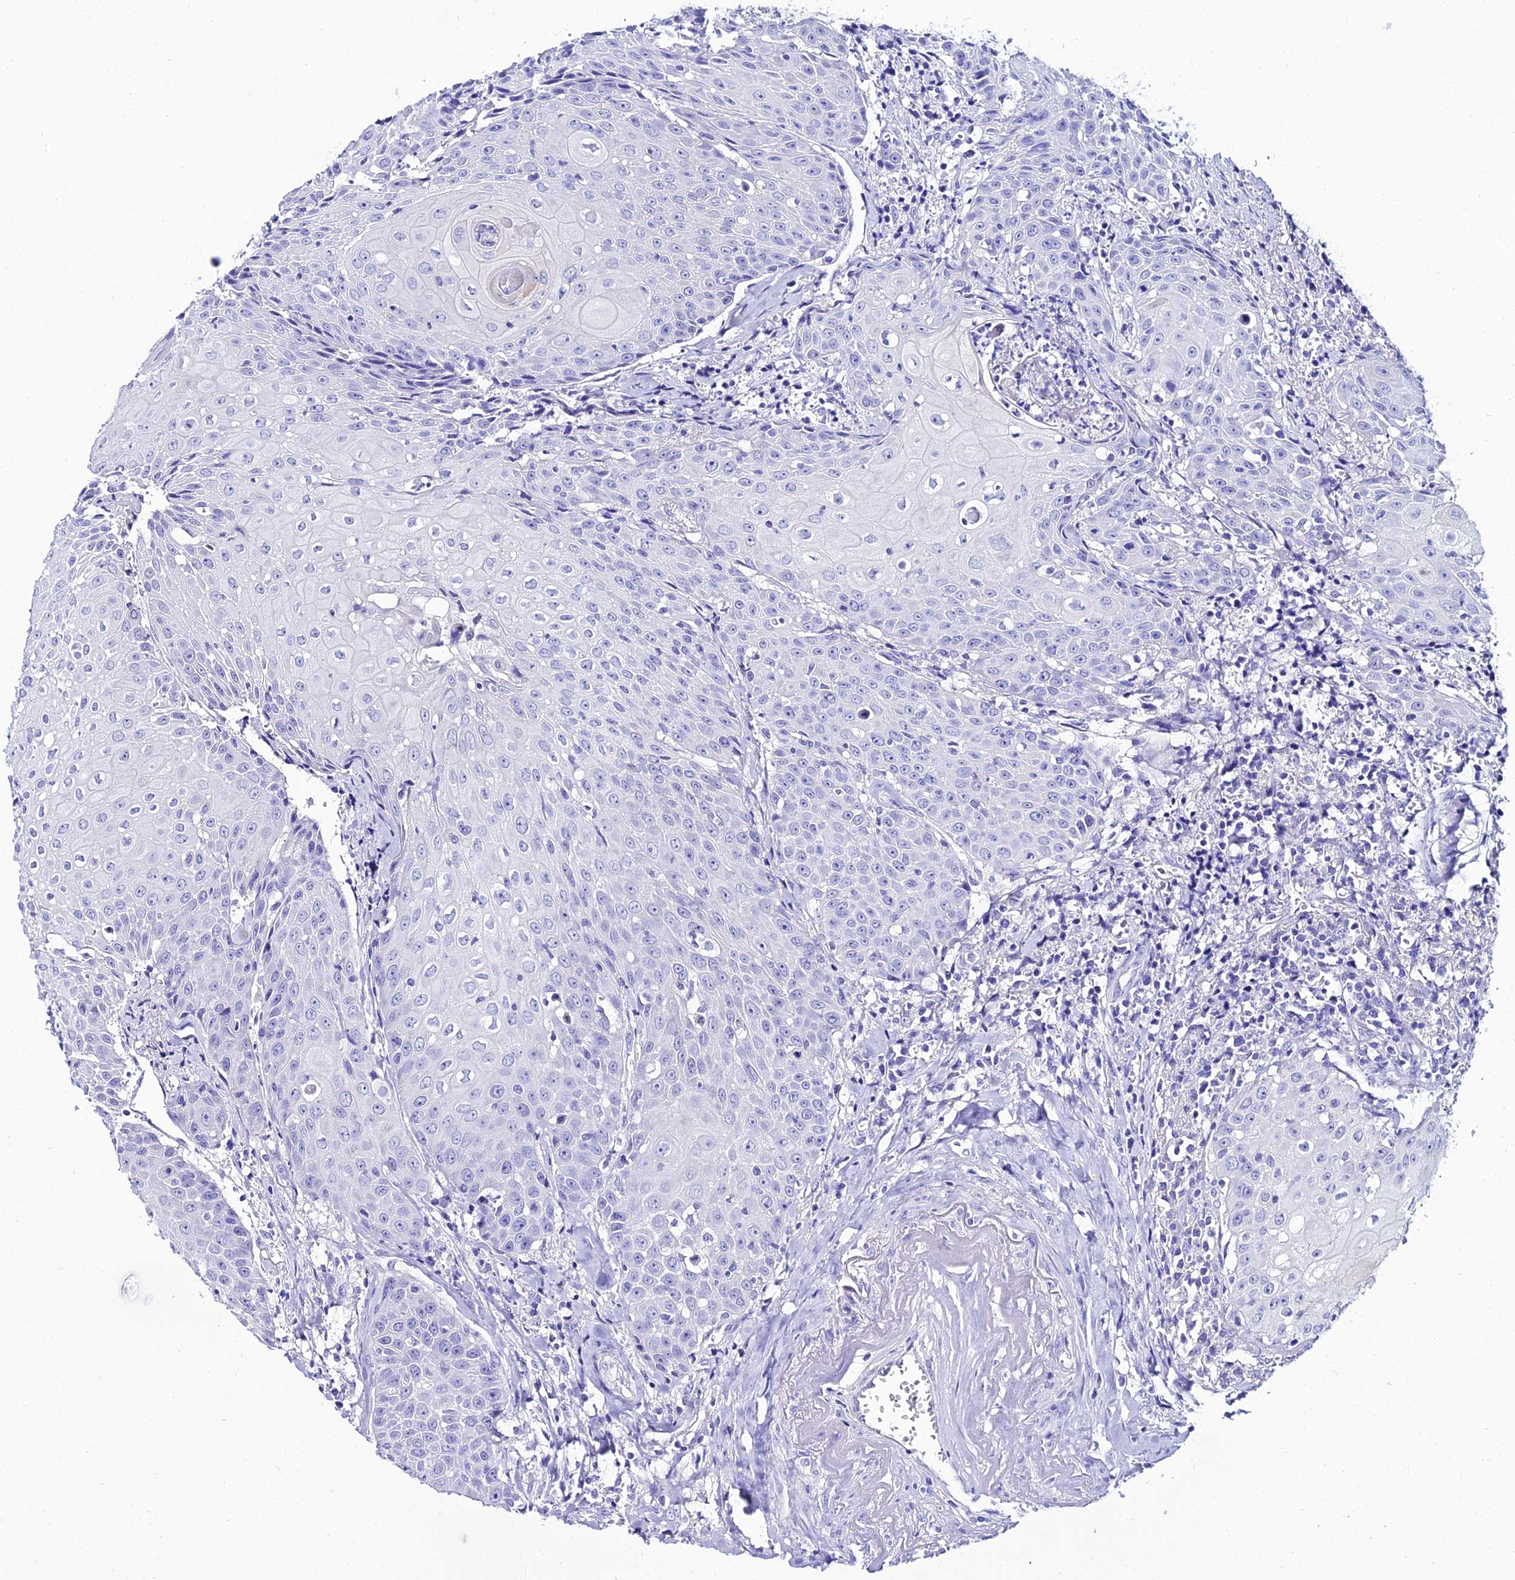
{"staining": {"intensity": "negative", "quantity": "none", "location": "none"}, "tissue": "head and neck cancer", "cell_type": "Tumor cells", "image_type": "cancer", "snomed": [{"axis": "morphology", "description": "Squamous cell carcinoma, NOS"}, {"axis": "topography", "description": "Oral tissue"}, {"axis": "topography", "description": "Head-Neck"}], "caption": "Head and neck cancer (squamous cell carcinoma) was stained to show a protein in brown. There is no significant expression in tumor cells.", "gene": "OR4D5", "patient": {"sex": "female", "age": 82}}